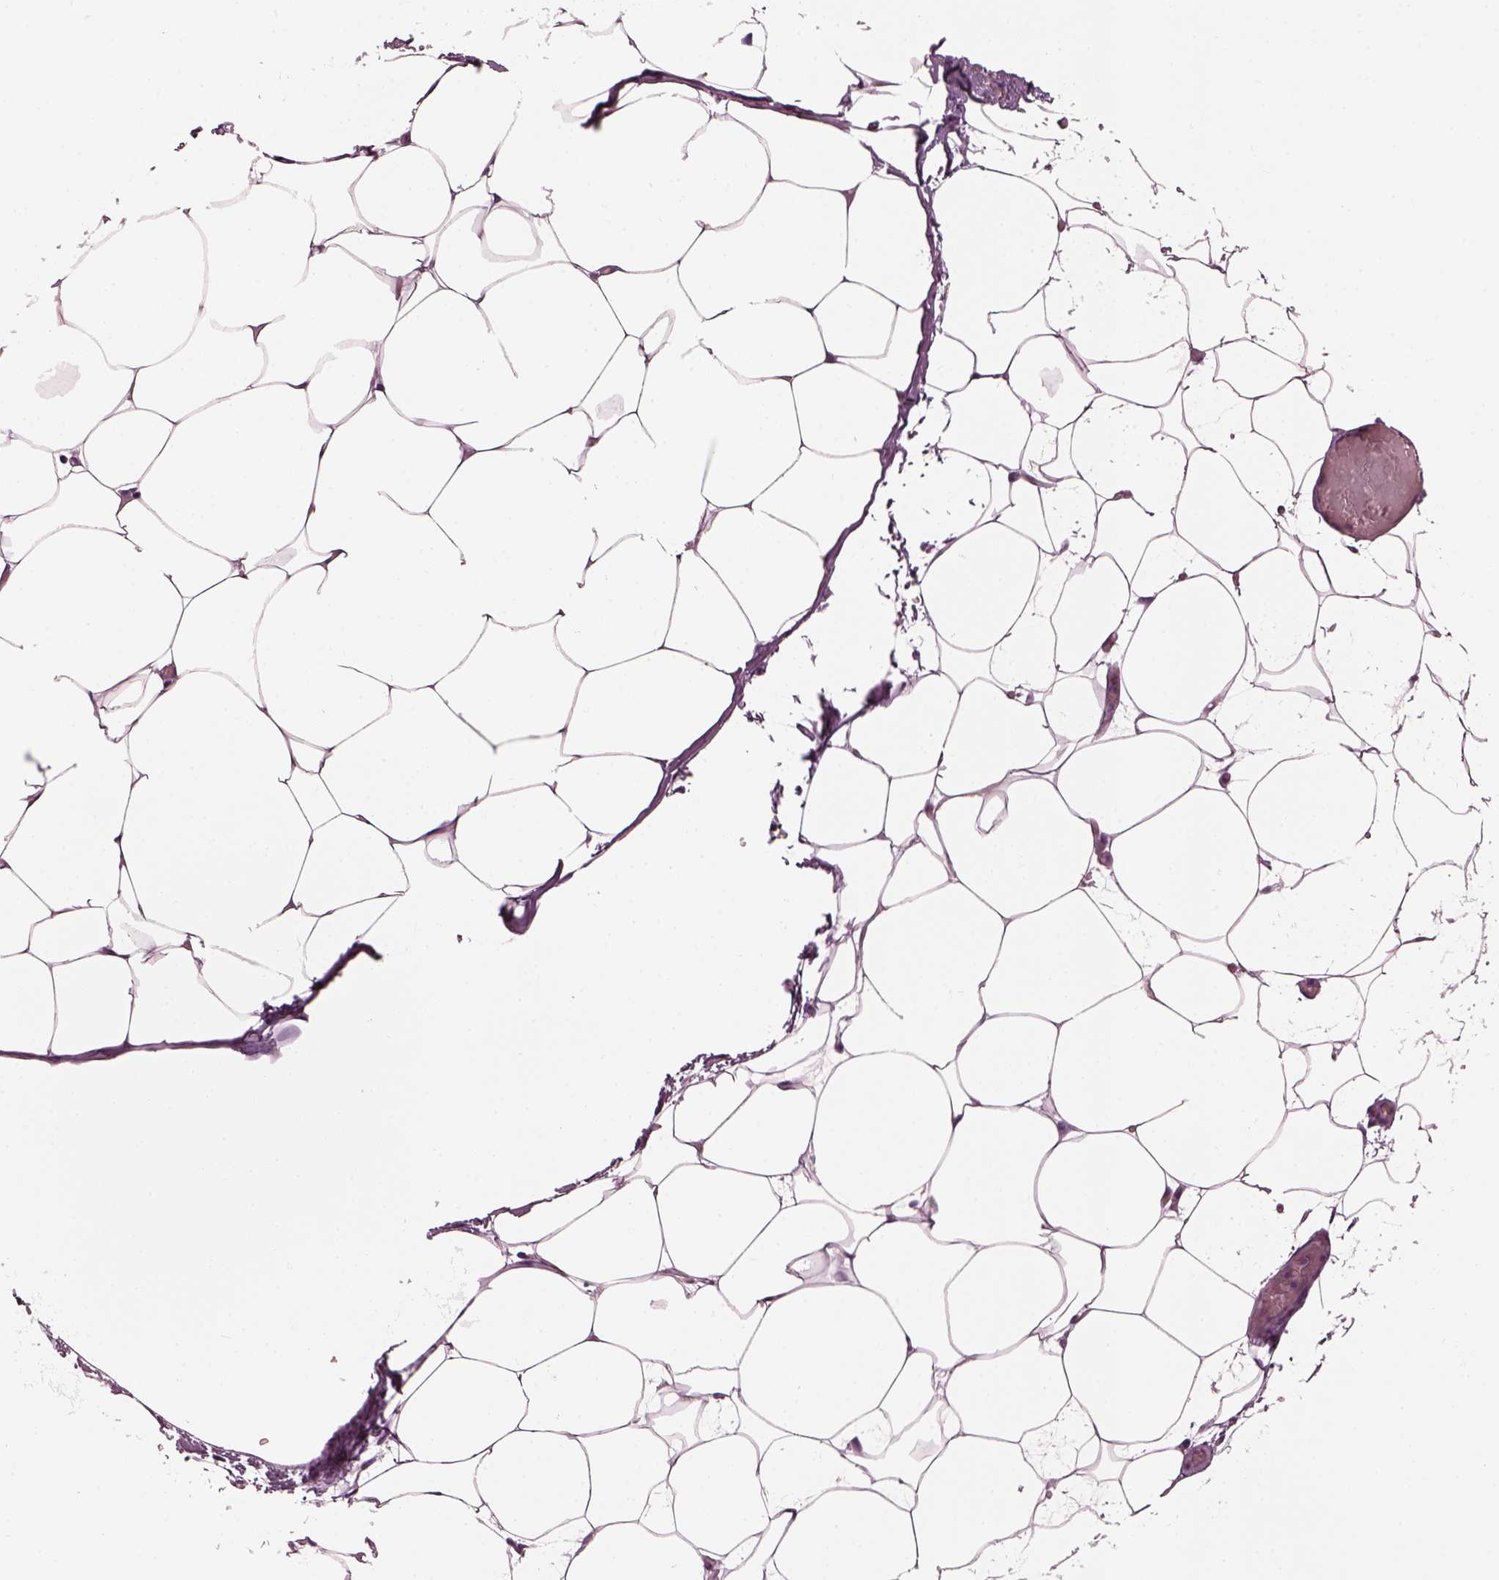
{"staining": {"intensity": "negative", "quantity": "none", "location": "none"}, "tissue": "adipose tissue", "cell_type": "Adipocytes", "image_type": "normal", "snomed": [{"axis": "morphology", "description": "Normal tissue, NOS"}, {"axis": "topography", "description": "Adipose tissue"}], "caption": "Adipose tissue stained for a protein using immunohistochemistry (IHC) exhibits no staining adipocytes.", "gene": "SLC6A17", "patient": {"sex": "male", "age": 57}}